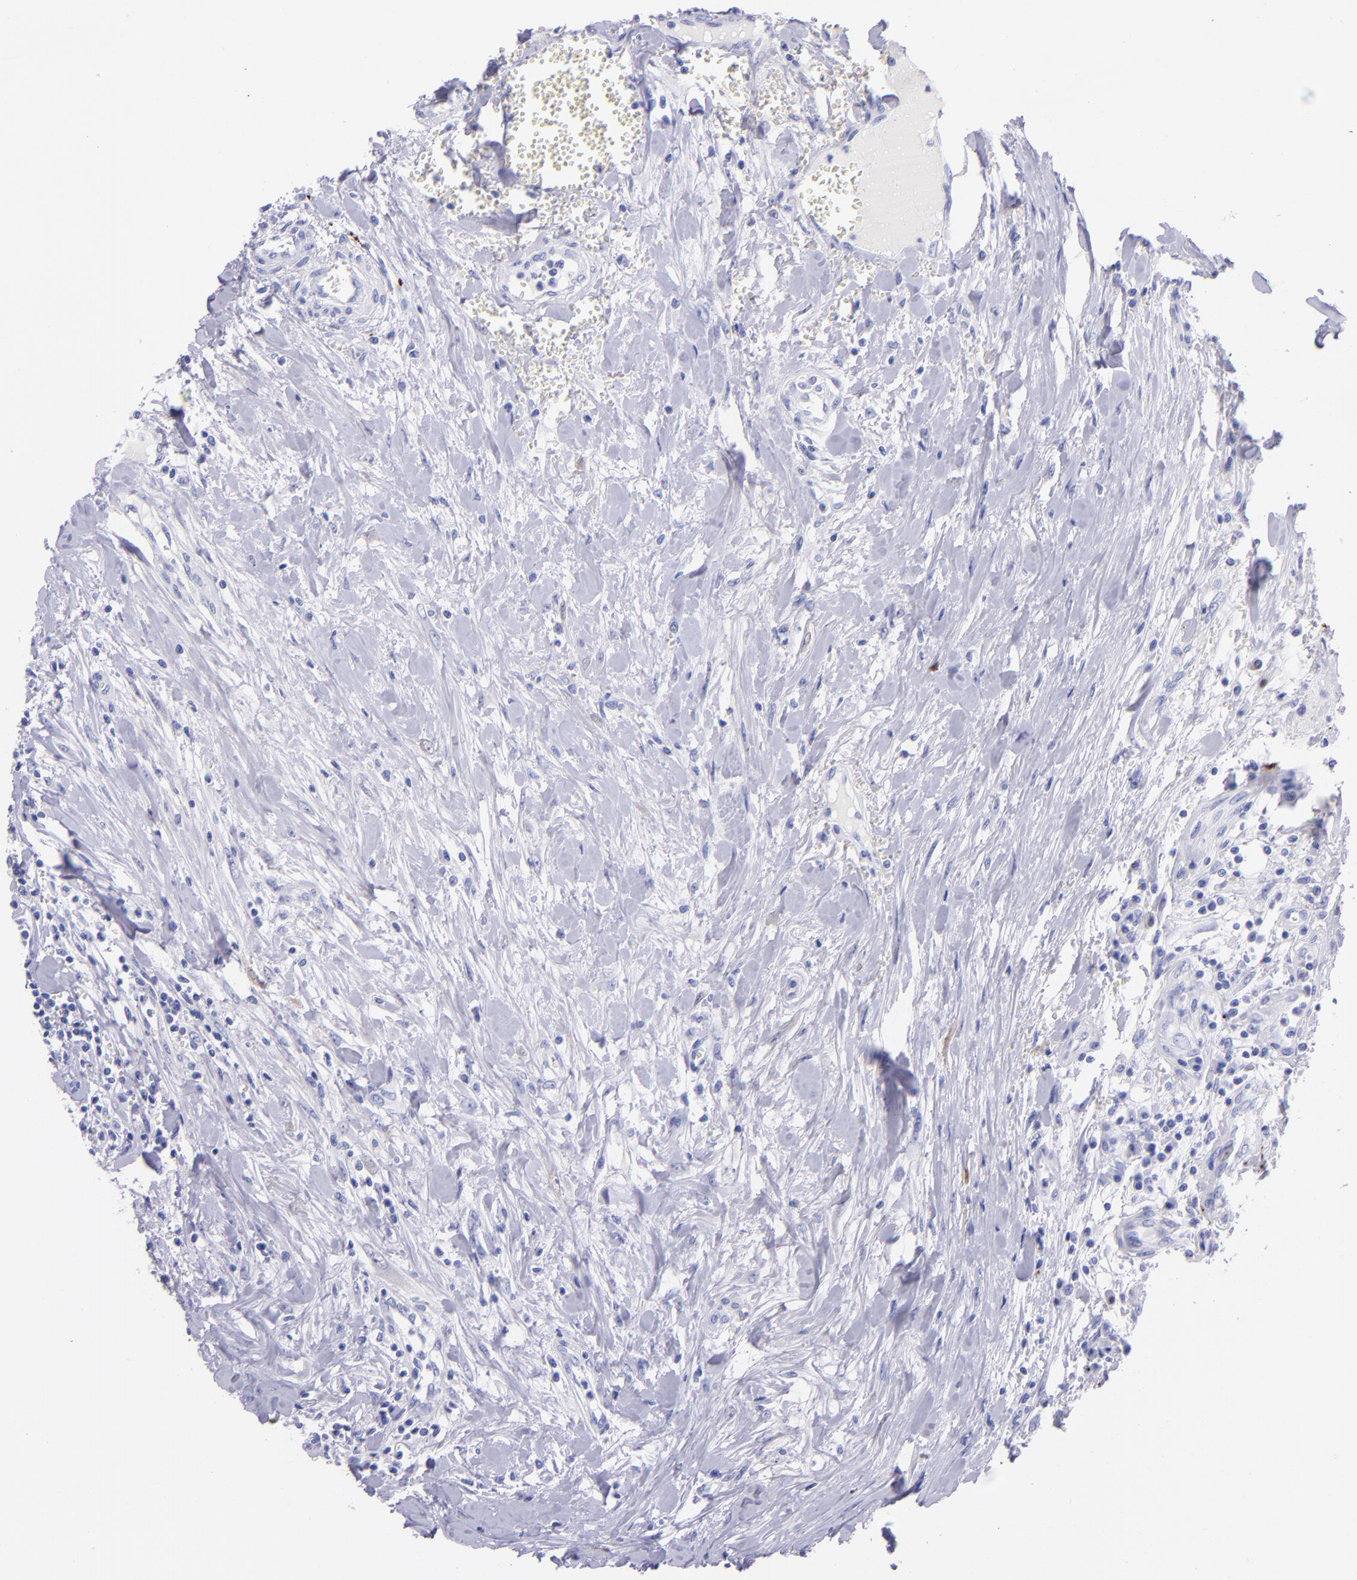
{"staining": {"intensity": "negative", "quantity": "none", "location": "none"}, "tissue": "head and neck cancer", "cell_type": "Tumor cells", "image_type": "cancer", "snomed": [{"axis": "morphology", "description": "Squamous cell carcinoma, NOS"}, {"axis": "morphology", "description": "Squamous cell carcinoma, metastatic, NOS"}, {"axis": "topography", "description": "Lymph node"}, {"axis": "topography", "description": "Salivary gland"}, {"axis": "topography", "description": "Head-Neck"}], "caption": "An image of head and neck cancer (squamous cell carcinoma) stained for a protein demonstrates no brown staining in tumor cells. (DAB (3,3'-diaminobenzidine) immunohistochemistry, high magnification).", "gene": "UCHL1", "patient": {"sex": "female", "age": 74}}